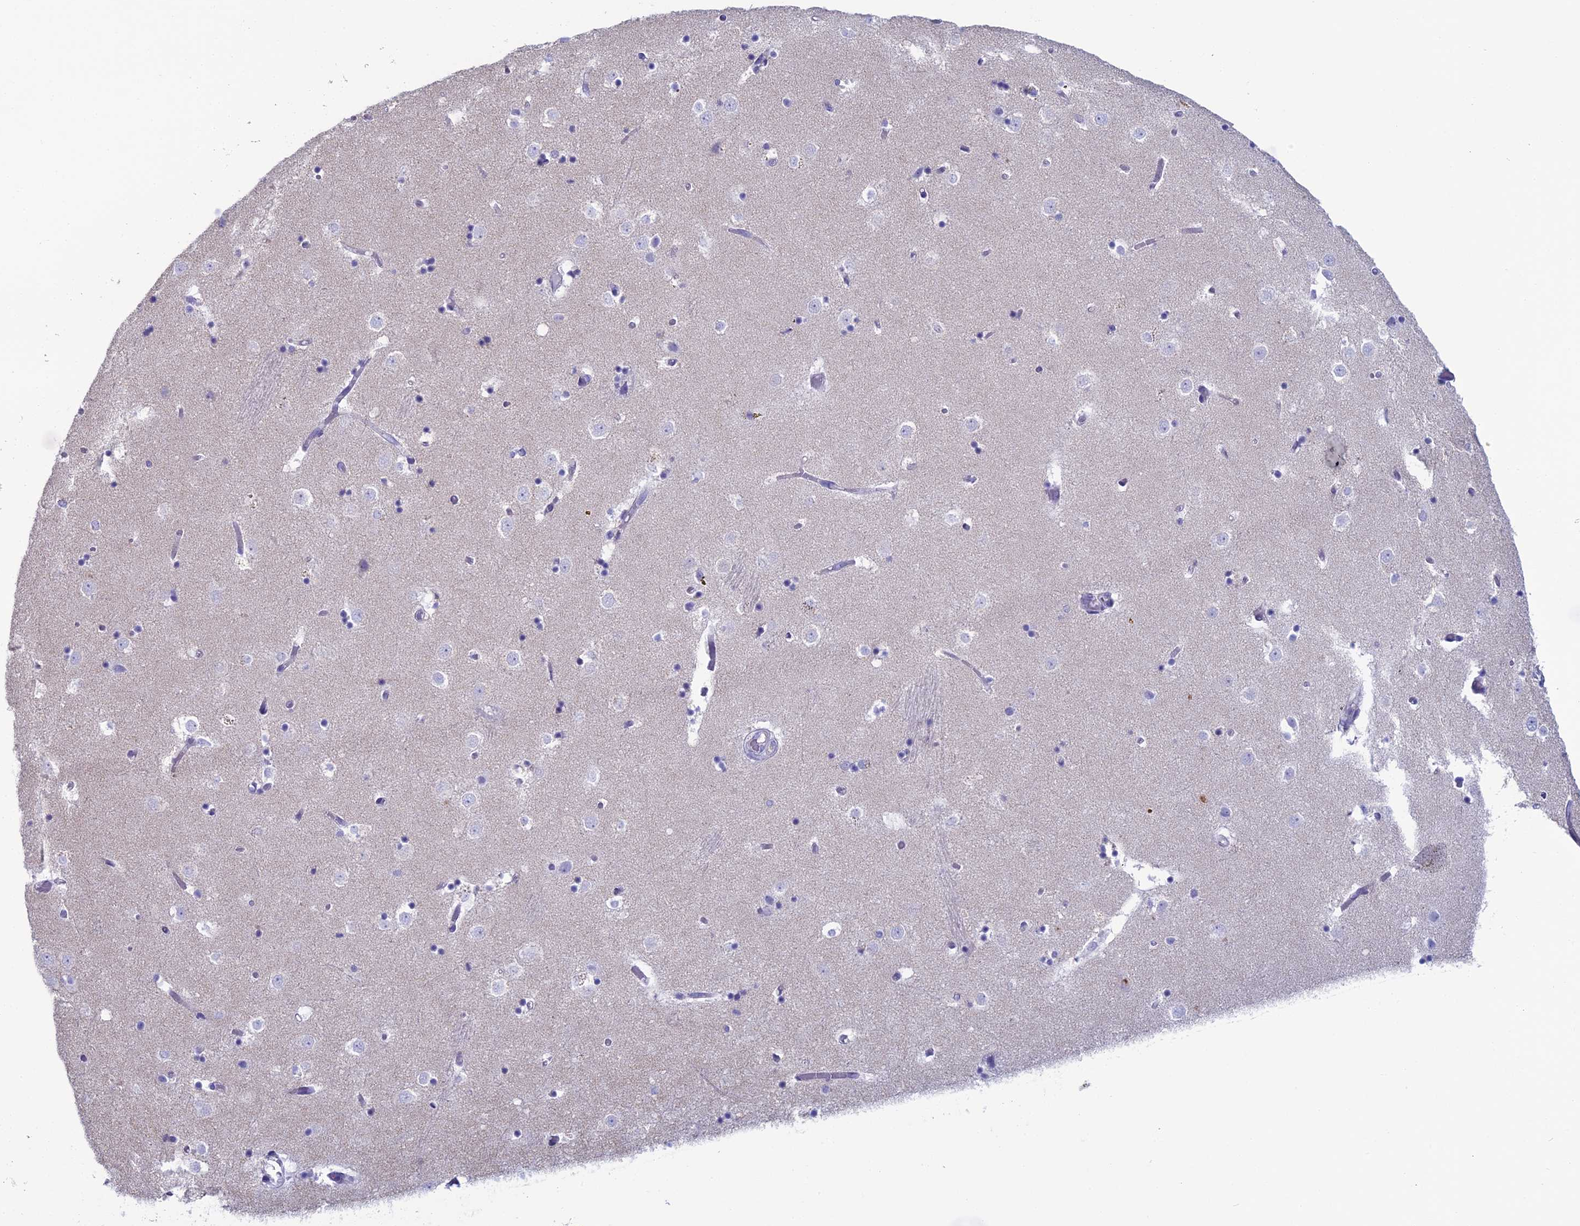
{"staining": {"intensity": "negative", "quantity": "none", "location": "none"}, "tissue": "caudate", "cell_type": "Glial cells", "image_type": "normal", "snomed": [{"axis": "morphology", "description": "Normal tissue, NOS"}, {"axis": "topography", "description": "Lateral ventricle wall"}], "caption": "IHC image of unremarkable caudate stained for a protein (brown), which demonstrates no positivity in glial cells.", "gene": "ACE", "patient": {"sex": "female", "age": 52}}